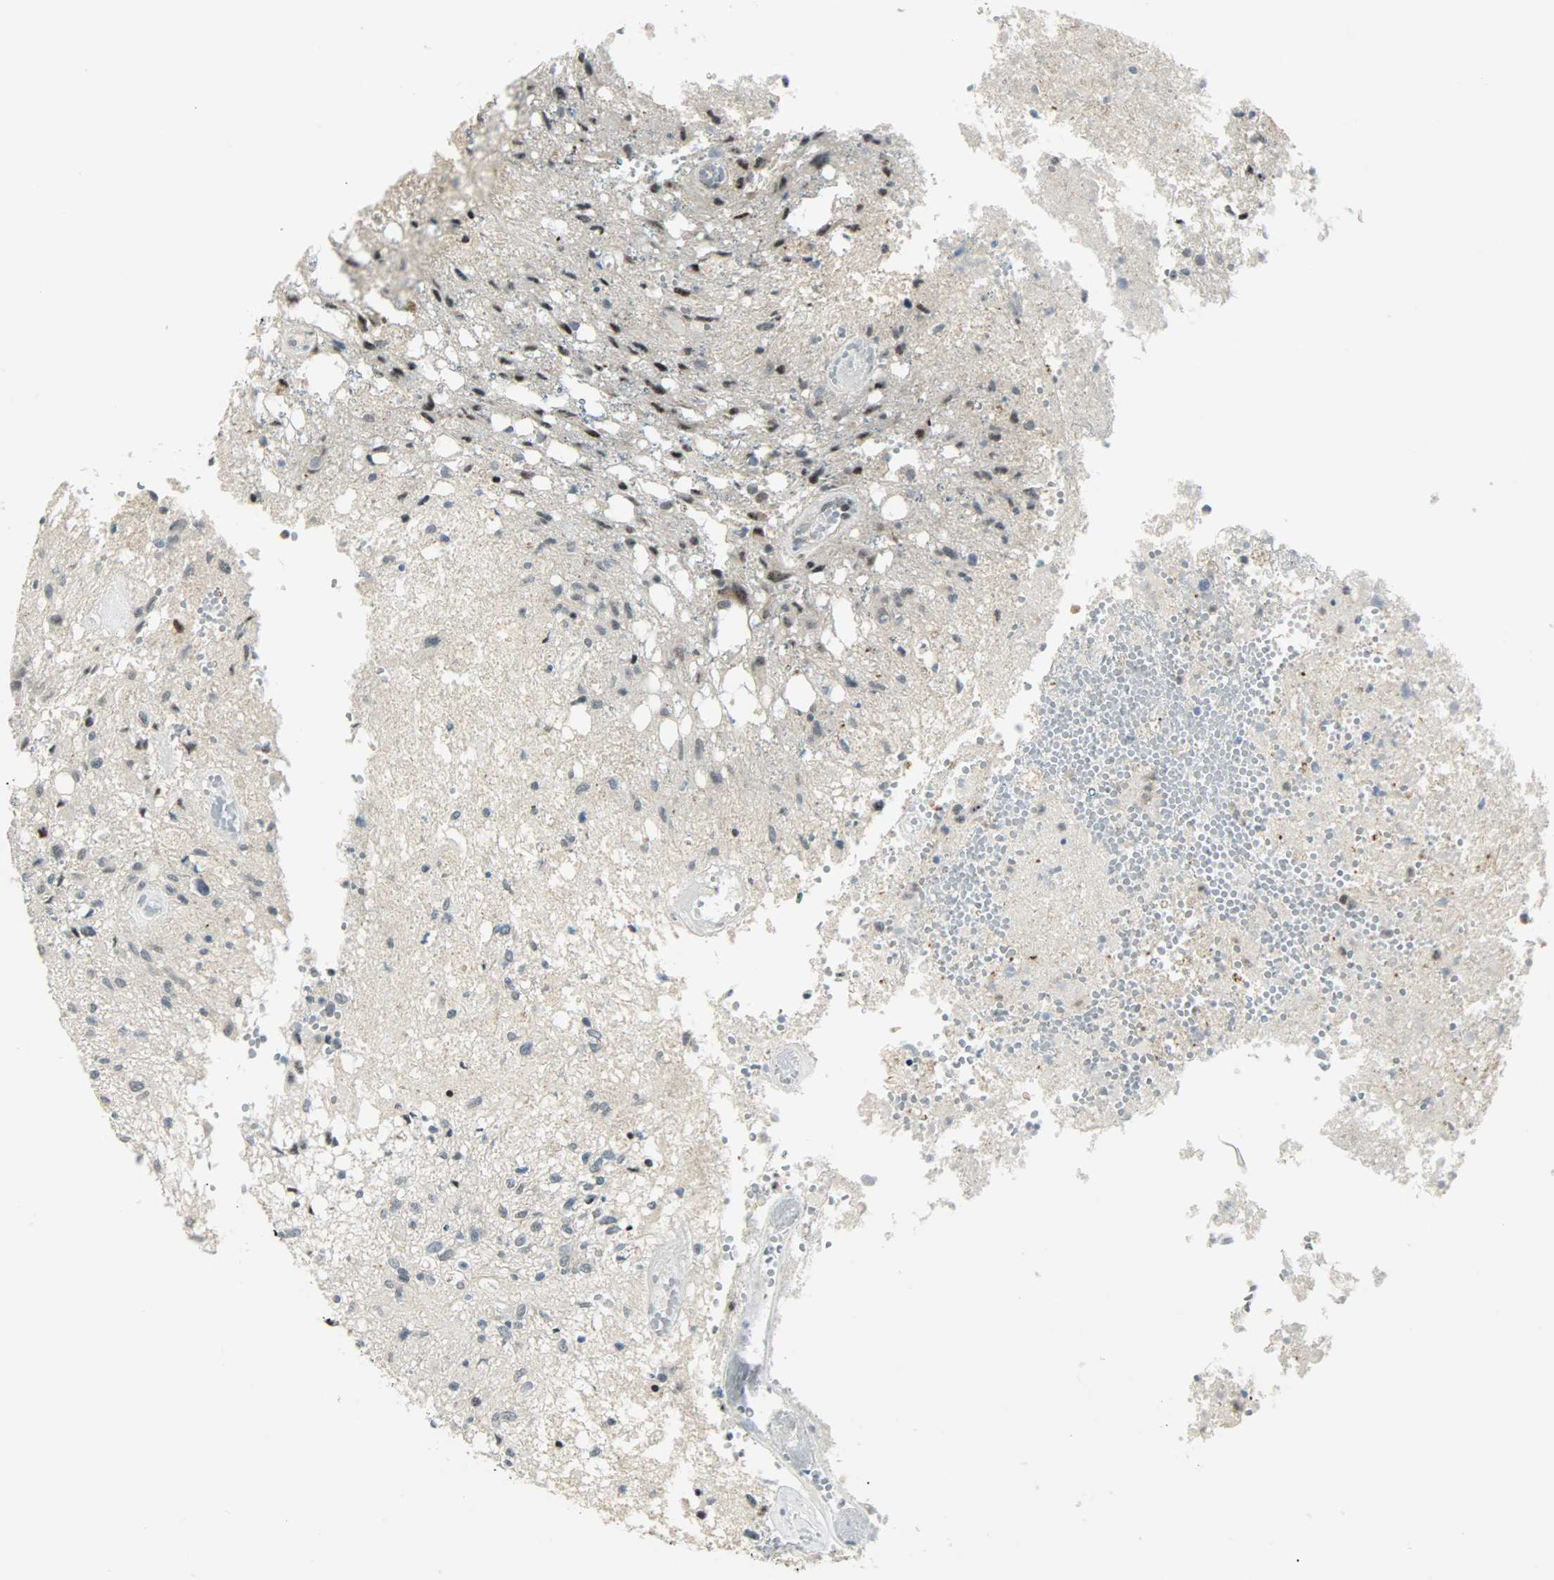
{"staining": {"intensity": "negative", "quantity": "none", "location": "none"}, "tissue": "glioma", "cell_type": "Tumor cells", "image_type": "cancer", "snomed": [{"axis": "morphology", "description": "Glioma, malignant, High grade"}, {"axis": "topography", "description": "Cerebral cortex"}], "caption": "This is a histopathology image of immunohistochemistry staining of glioma, which shows no positivity in tumor cells. (Brightfield microscopy of DAB (3,3'-diaminobenzidine) immunohistochemistry at high magnification).", "gene": "IL15", "patient": {"sex": "male", "age": 76}}